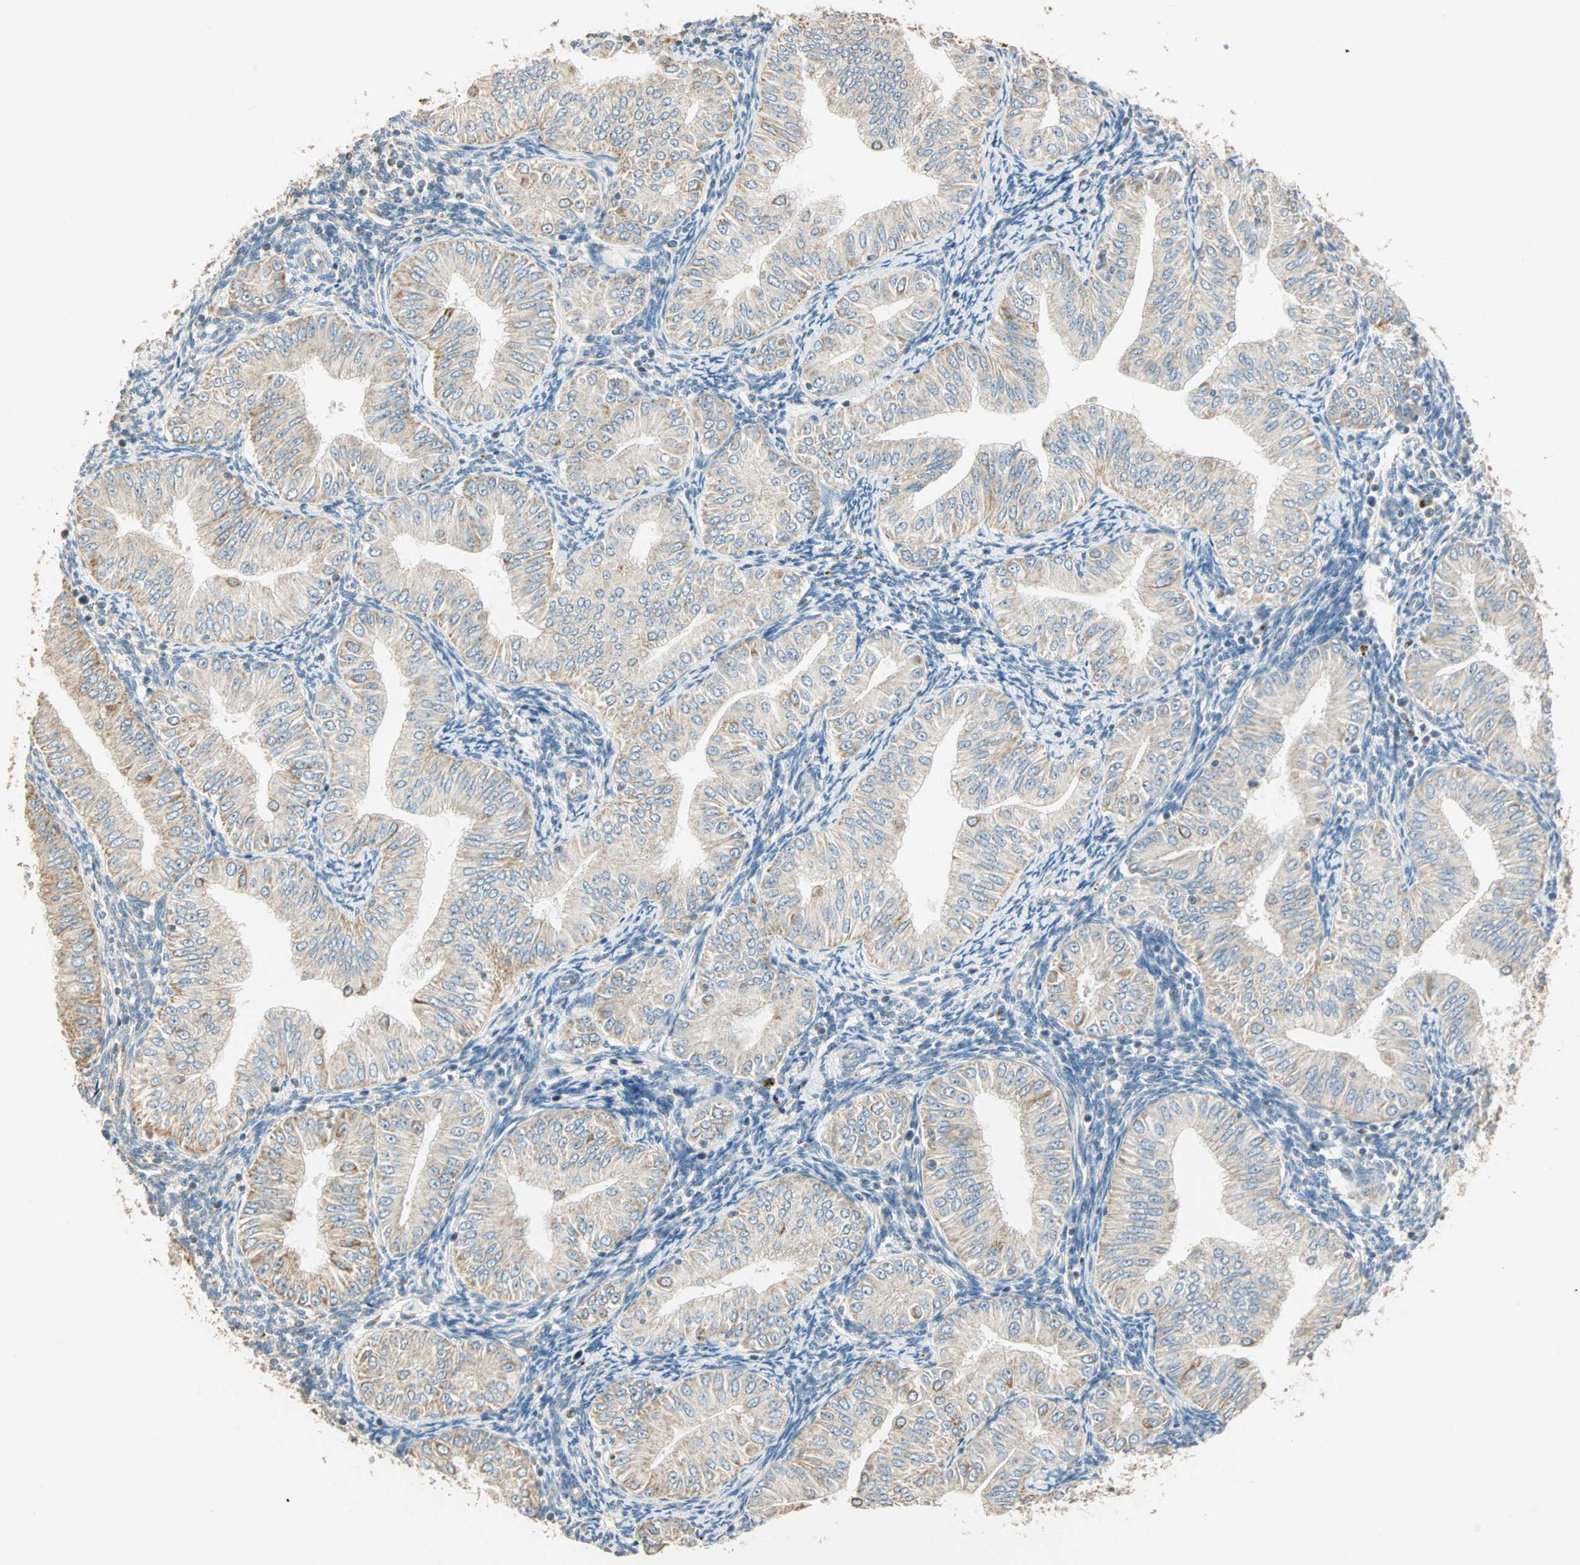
{"staining": {"intensity": "weak", "quantity": "25%-75%", "location": "cytoplasmic/membranous"}, "tissue": "endometrial cancer", "cell_type": "Tumor cells", "image_type": "cancer", "snomed": [{"axis": "morphology", "description": "Normal tissue, NOS"}, {"axis": "morphology", "description": "Adenocarcinoma, NOS"}, {"axis": "topography", "description": "Endometrium"}], "caption": "An image showing weak cytoplasmic/membranous staining in about 25%-75% of tumor cells in endometrial cancer (adenocarcinoma), as visualized by brown immunohistochemical staining.", "gene": "RAD18", "patient": {"sex": "female", "age": 53}}